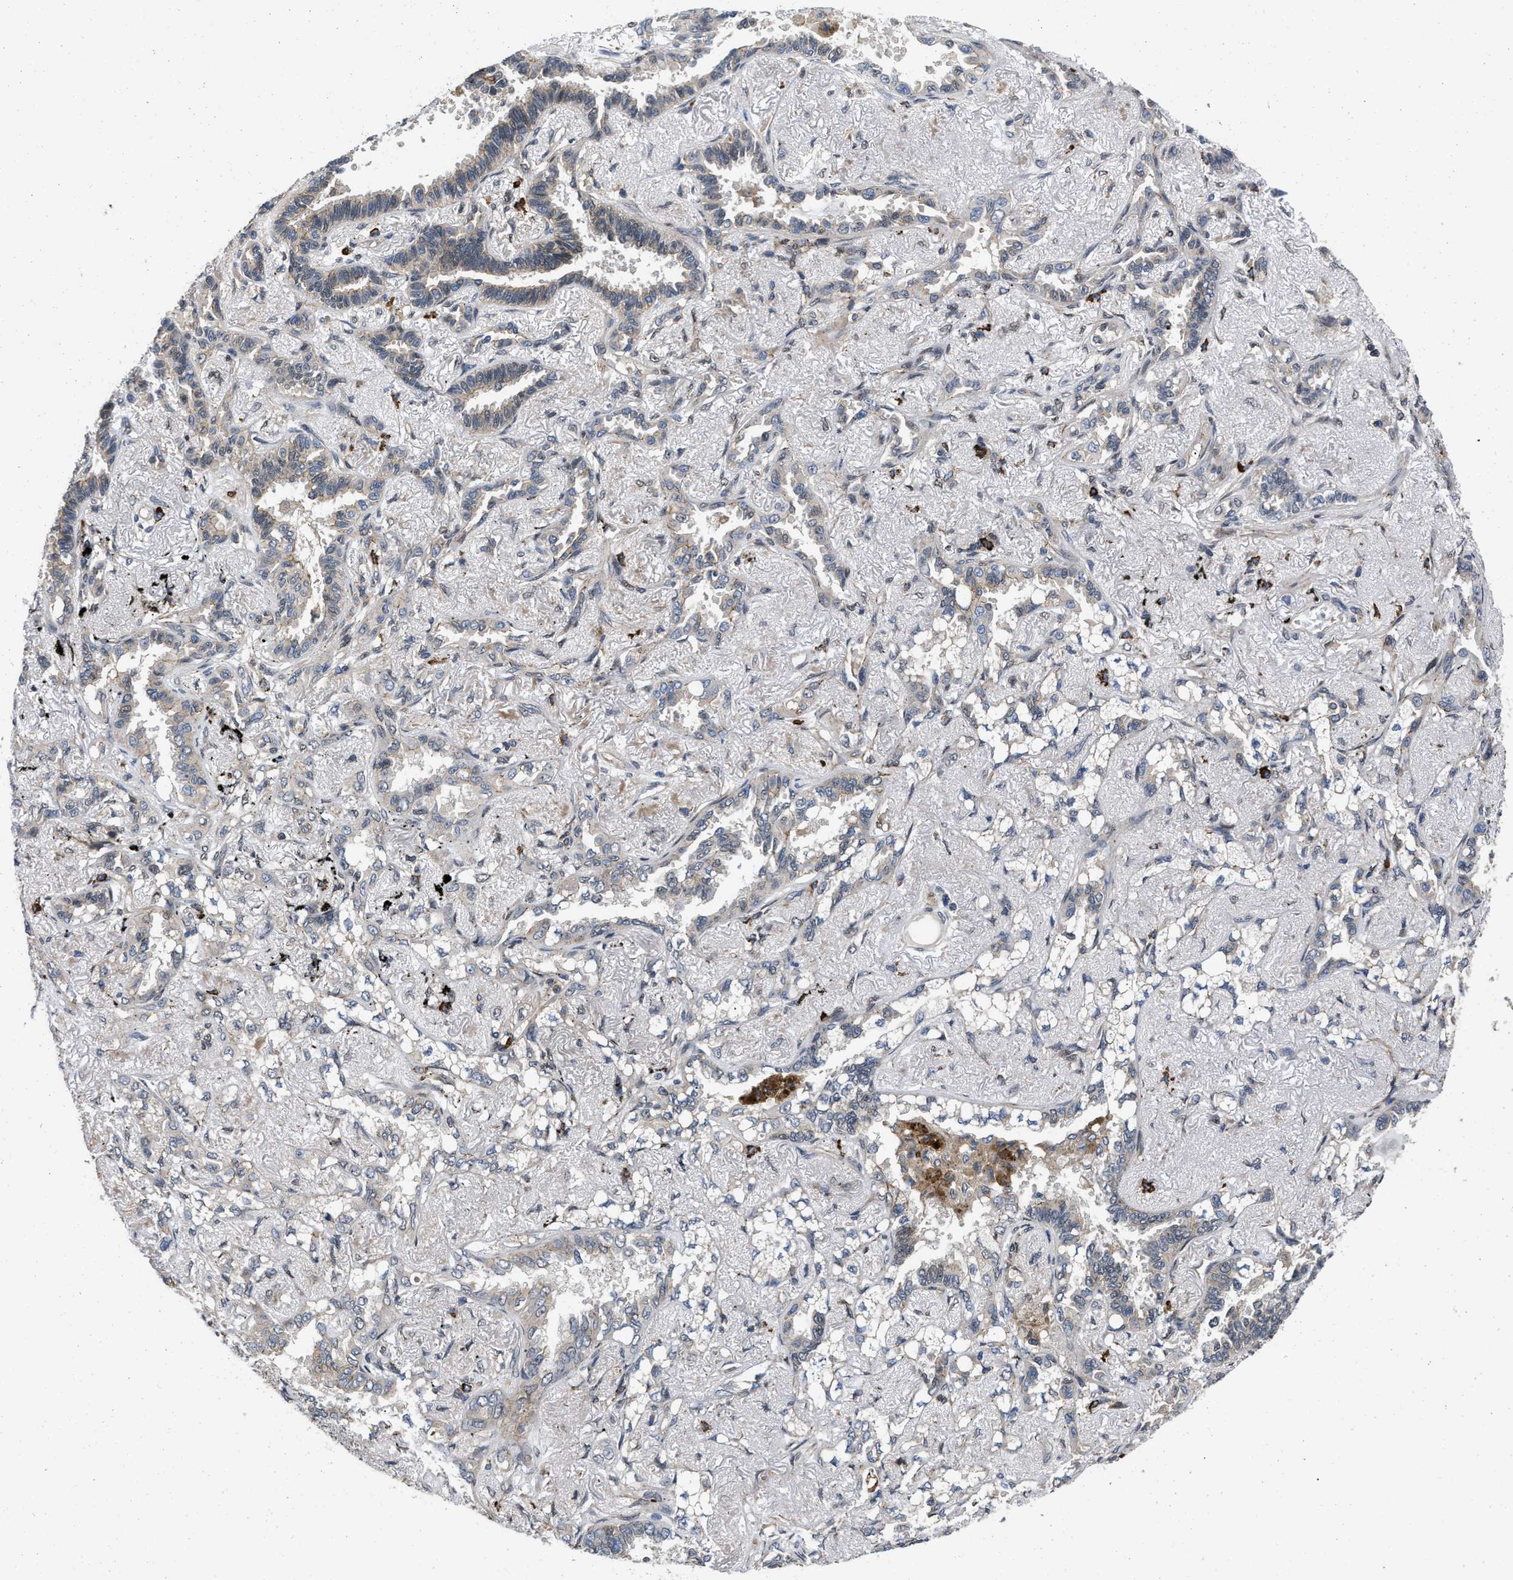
{"staining": {"intensity": "weak", "quantity": "25%-75%", "location": "cytoplasmic/membranous"}, "tissue": "lung cancer", "cell_type": "Tumor cells", "image_type": "cancer", "snomed": [{"axis": "morphology", "description": "Adenocarcinoma, NOS"}, {"axis": "topography", "description": "Lung"}], "caption": "Tumor cells demonstrate low levels of weak cytoplasmic/membranous expression in approximately 25%-75% of cells in lung adenocarcinoma.", "gene": "PRDM14", "patient": {"sex": "male", "age": 59}}